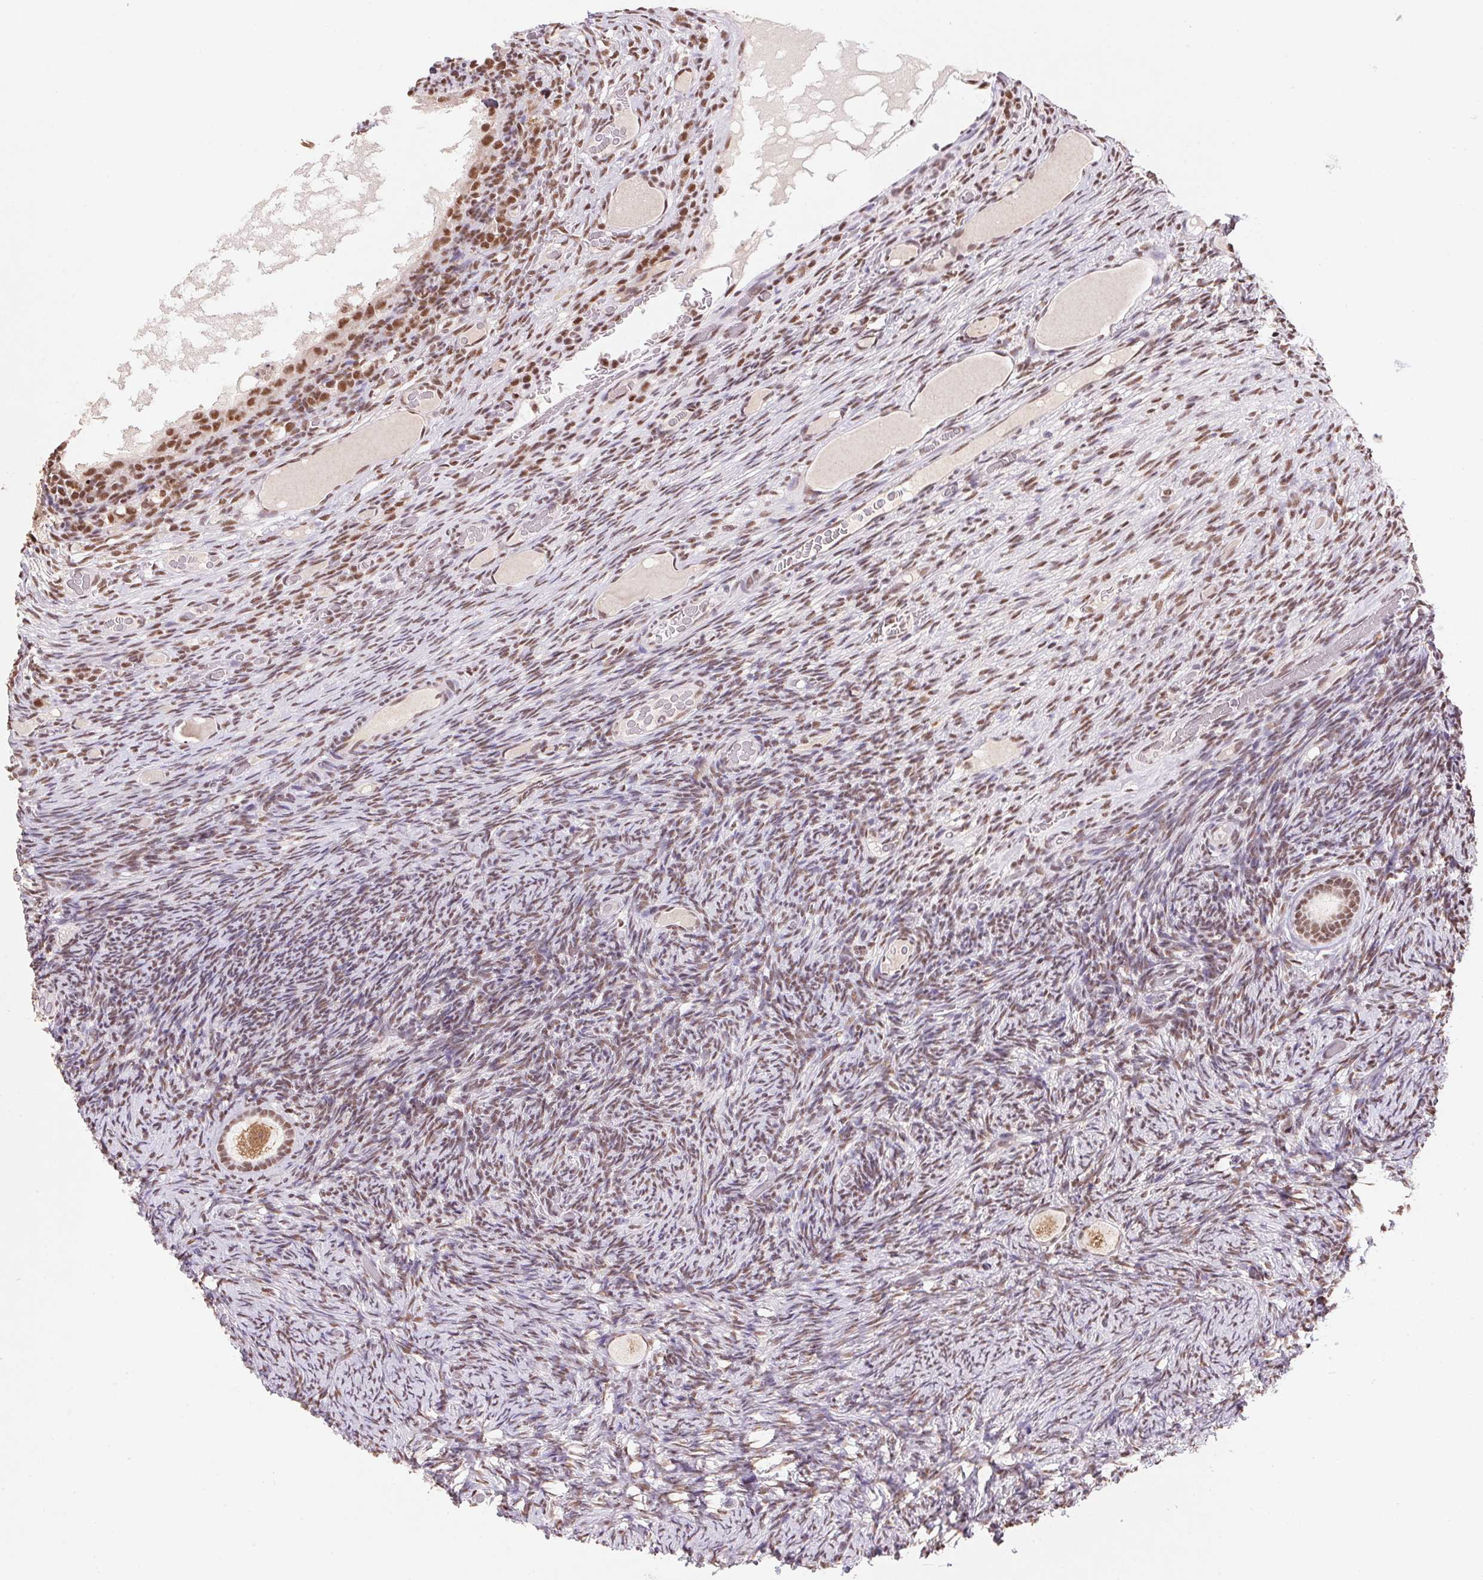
{"staining": {"intensity": "moderate", "quantity": ">75%", "location": "nuclear"}, "tissue": "ovary", "cell_type": "Follicle cells", "image_type": "normal", "snomed": [{"axis": "morphology", "description": "Normal tissue, NOS"}, {"axis": "topography", "description": "Ovary"}], "caption": "Normal ovary shows moderate nuclear staining in about >75% of follicle cells.", "gene": "SNRPG", "patient": {"sex": "female", "age": 34}}